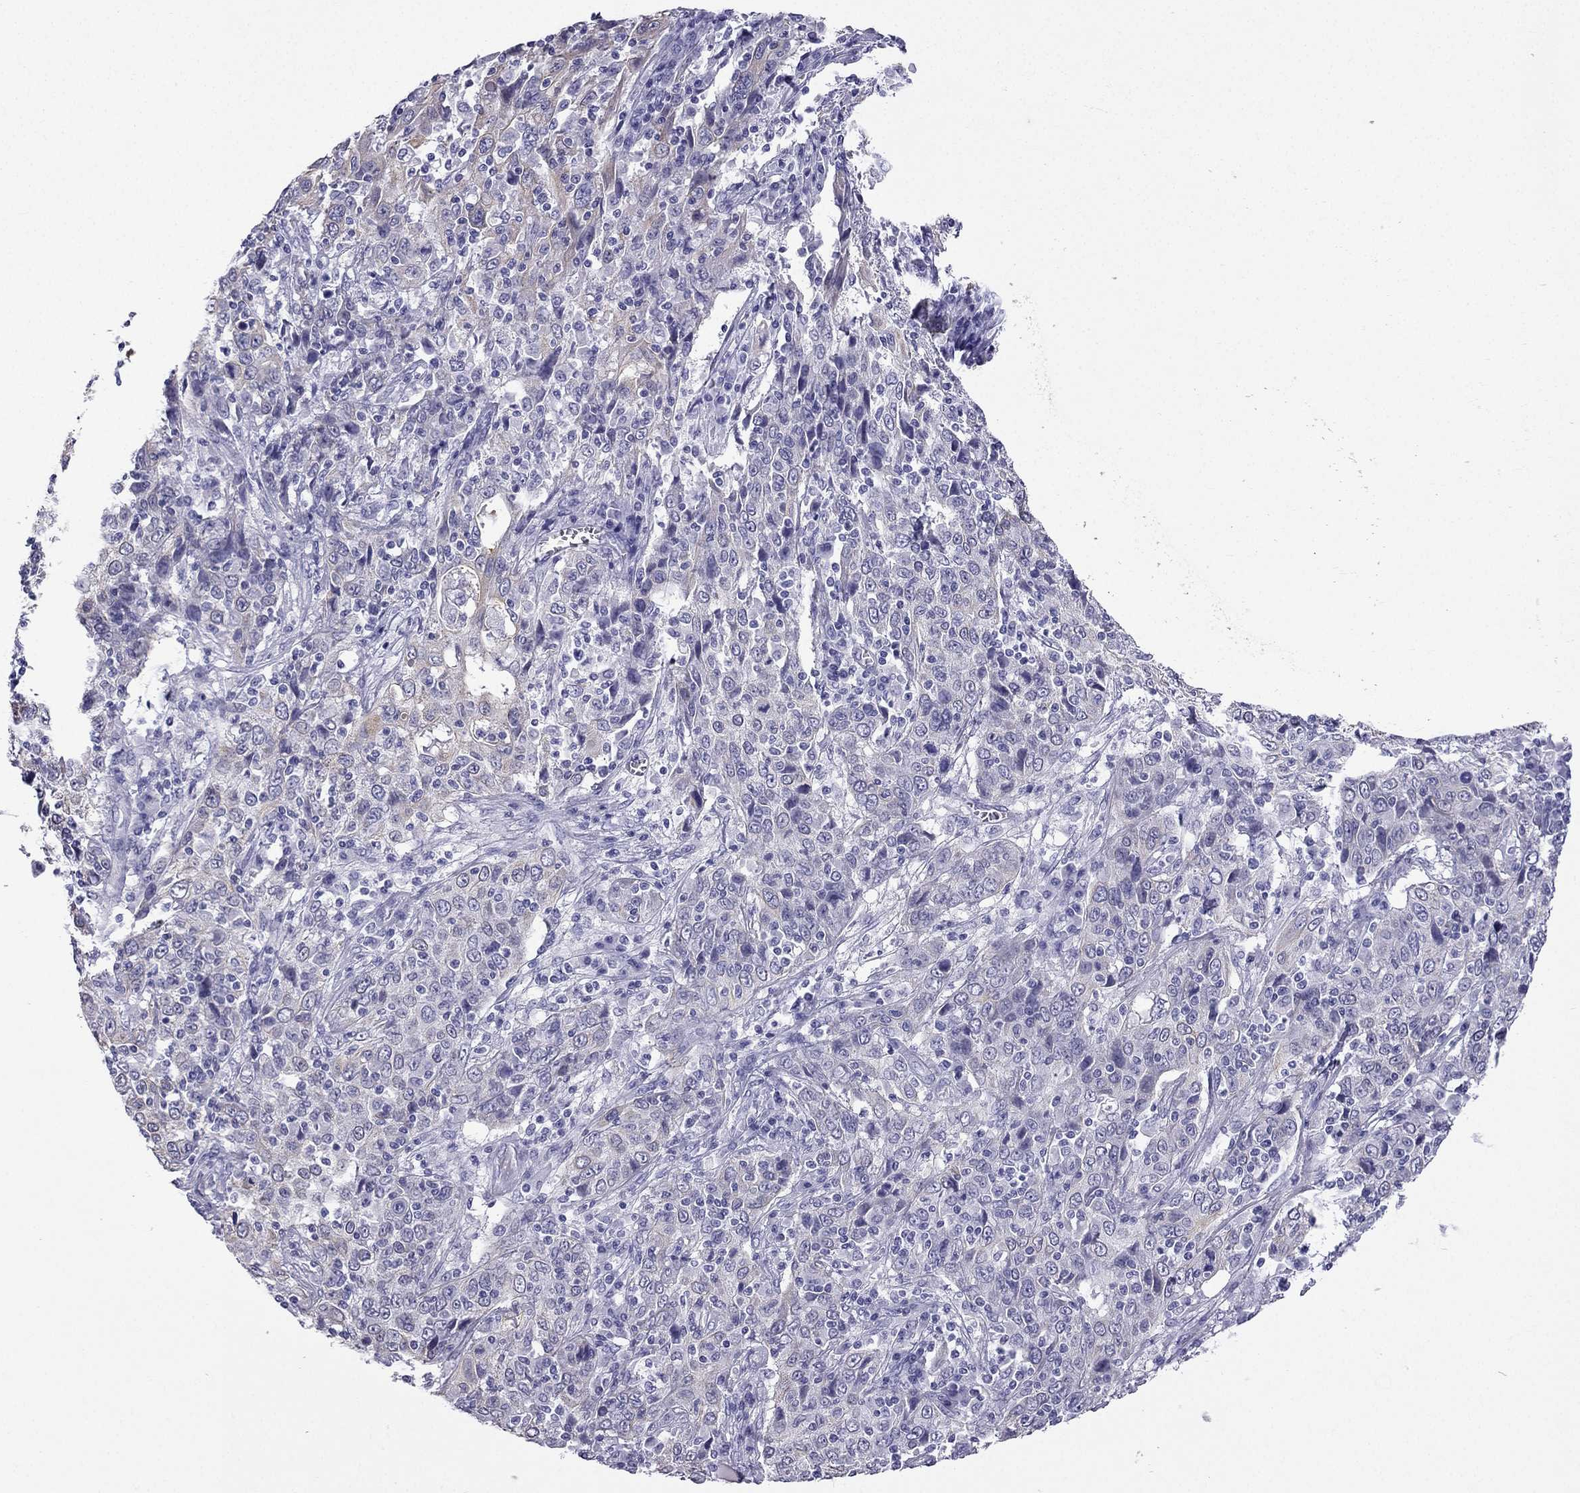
{"staining": {"intensity": "weak", "quantity": "<25%", "location": "cytoplasmic/membranous"}, "tissue": "cervical cancer", "cell_type": "Tumor cells", "image_type": "cancer", "snomed": [{"axis": "morphology", "description": "Squamous cell carcinoma, NOS"}, {"axis": "topography", "description": "Cervix"}], "caption": "An IHC photomicrograph of cervical cancer is shown. There is no staining in tumor cells of cervical cancer.", "gene": "GJA8", "patient": {"sex": "female", "age": 46}}